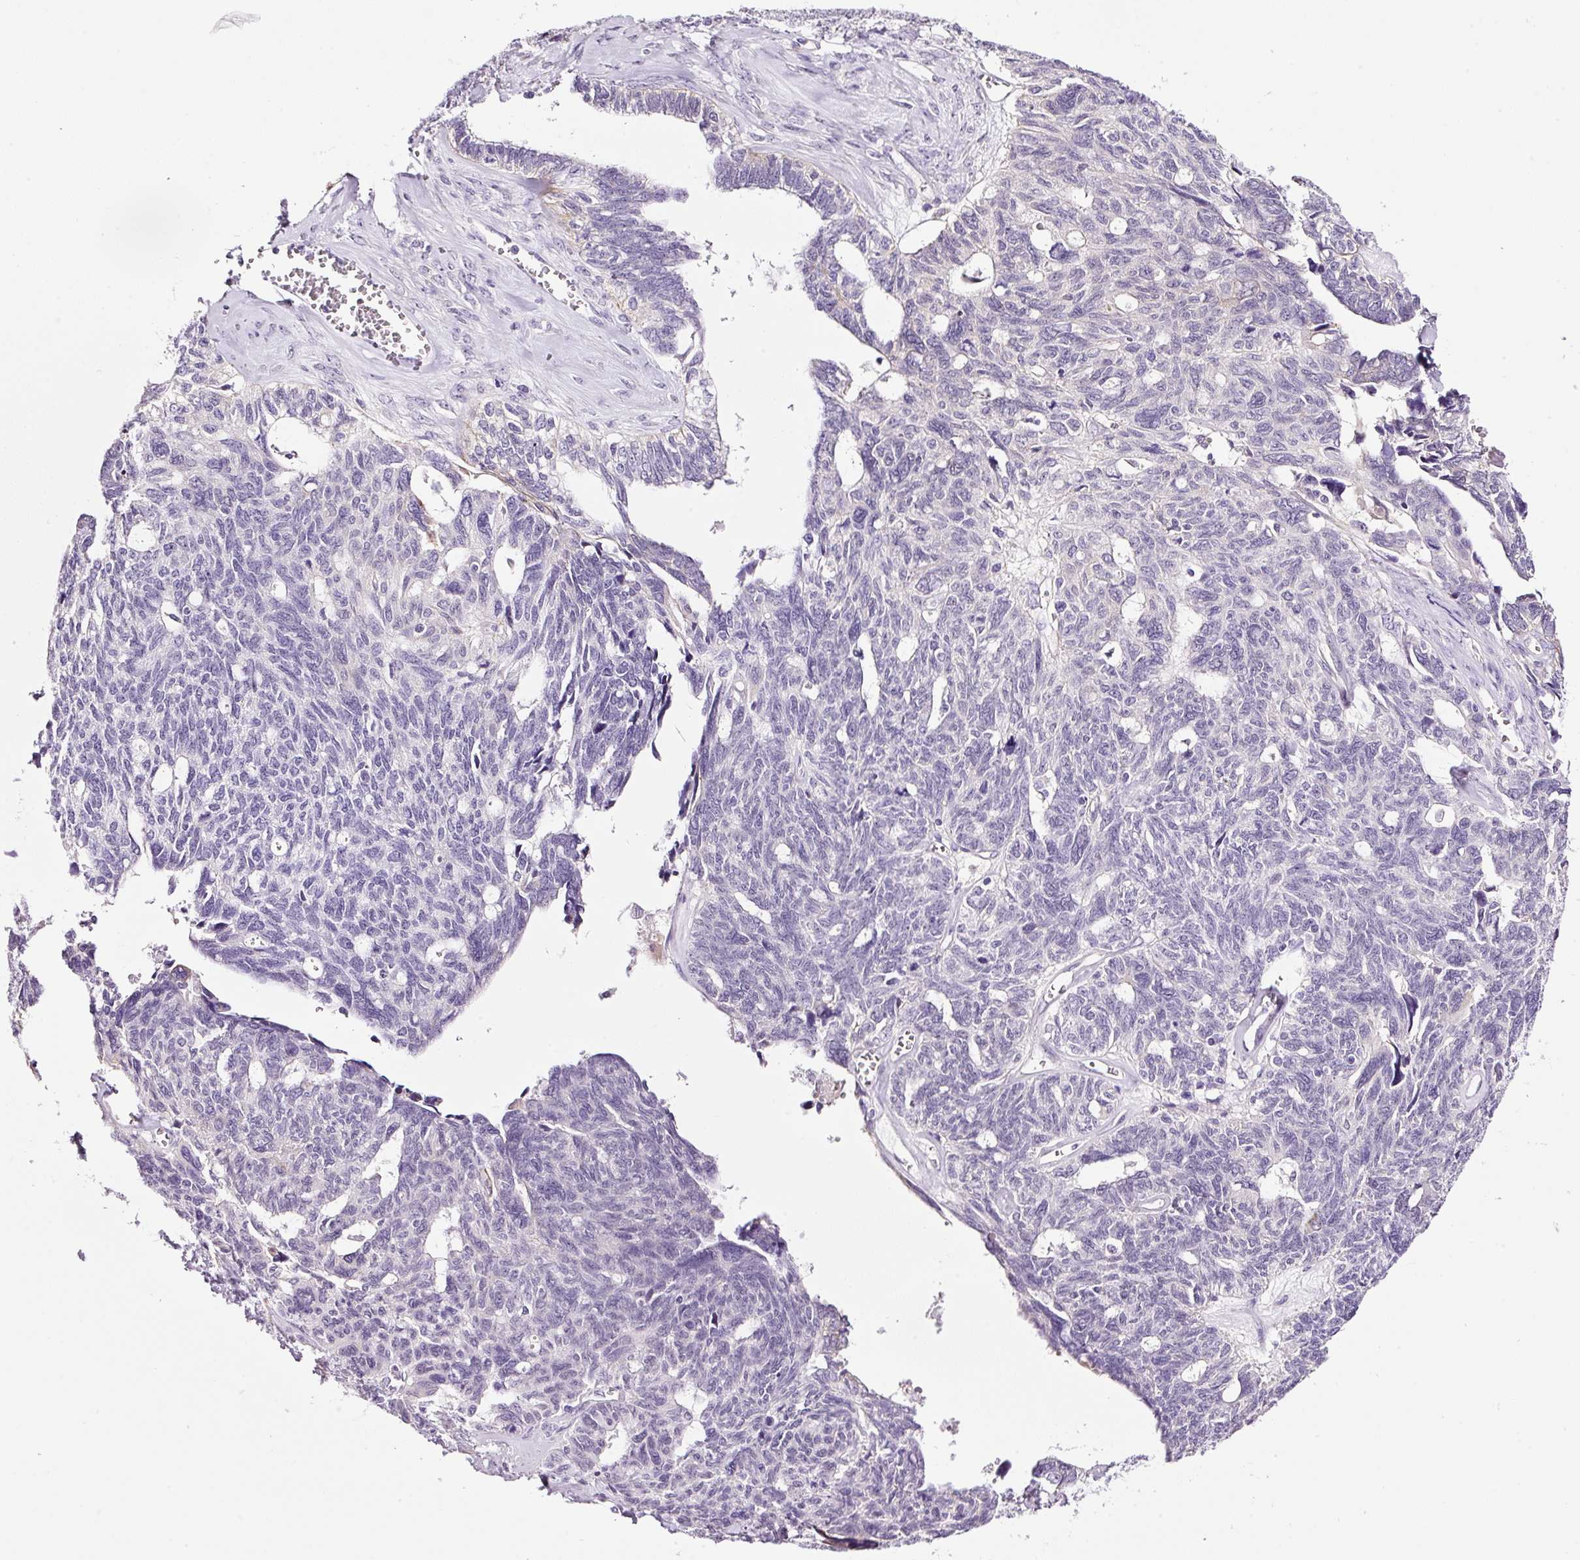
{"staining": {"intensity": "negative", "quantity": "none", "location": "none"}, "tissue": "ovarian cancer", "cell_type": "Tumor cells", "image_type": "cancer", "snomed": [{"axis": "morphology", "description": "Cystadenocarcinoma, serous, NOS"}, {"axis": "topography", "description": "Ovary"}], "caption": "The histopathology image exhibits no significant staining in tumor cells of ovarian cancer (serous cystadenocarcinoma).", "gene": "RTF2", "patient": {"sex": "female", "age": 79}}